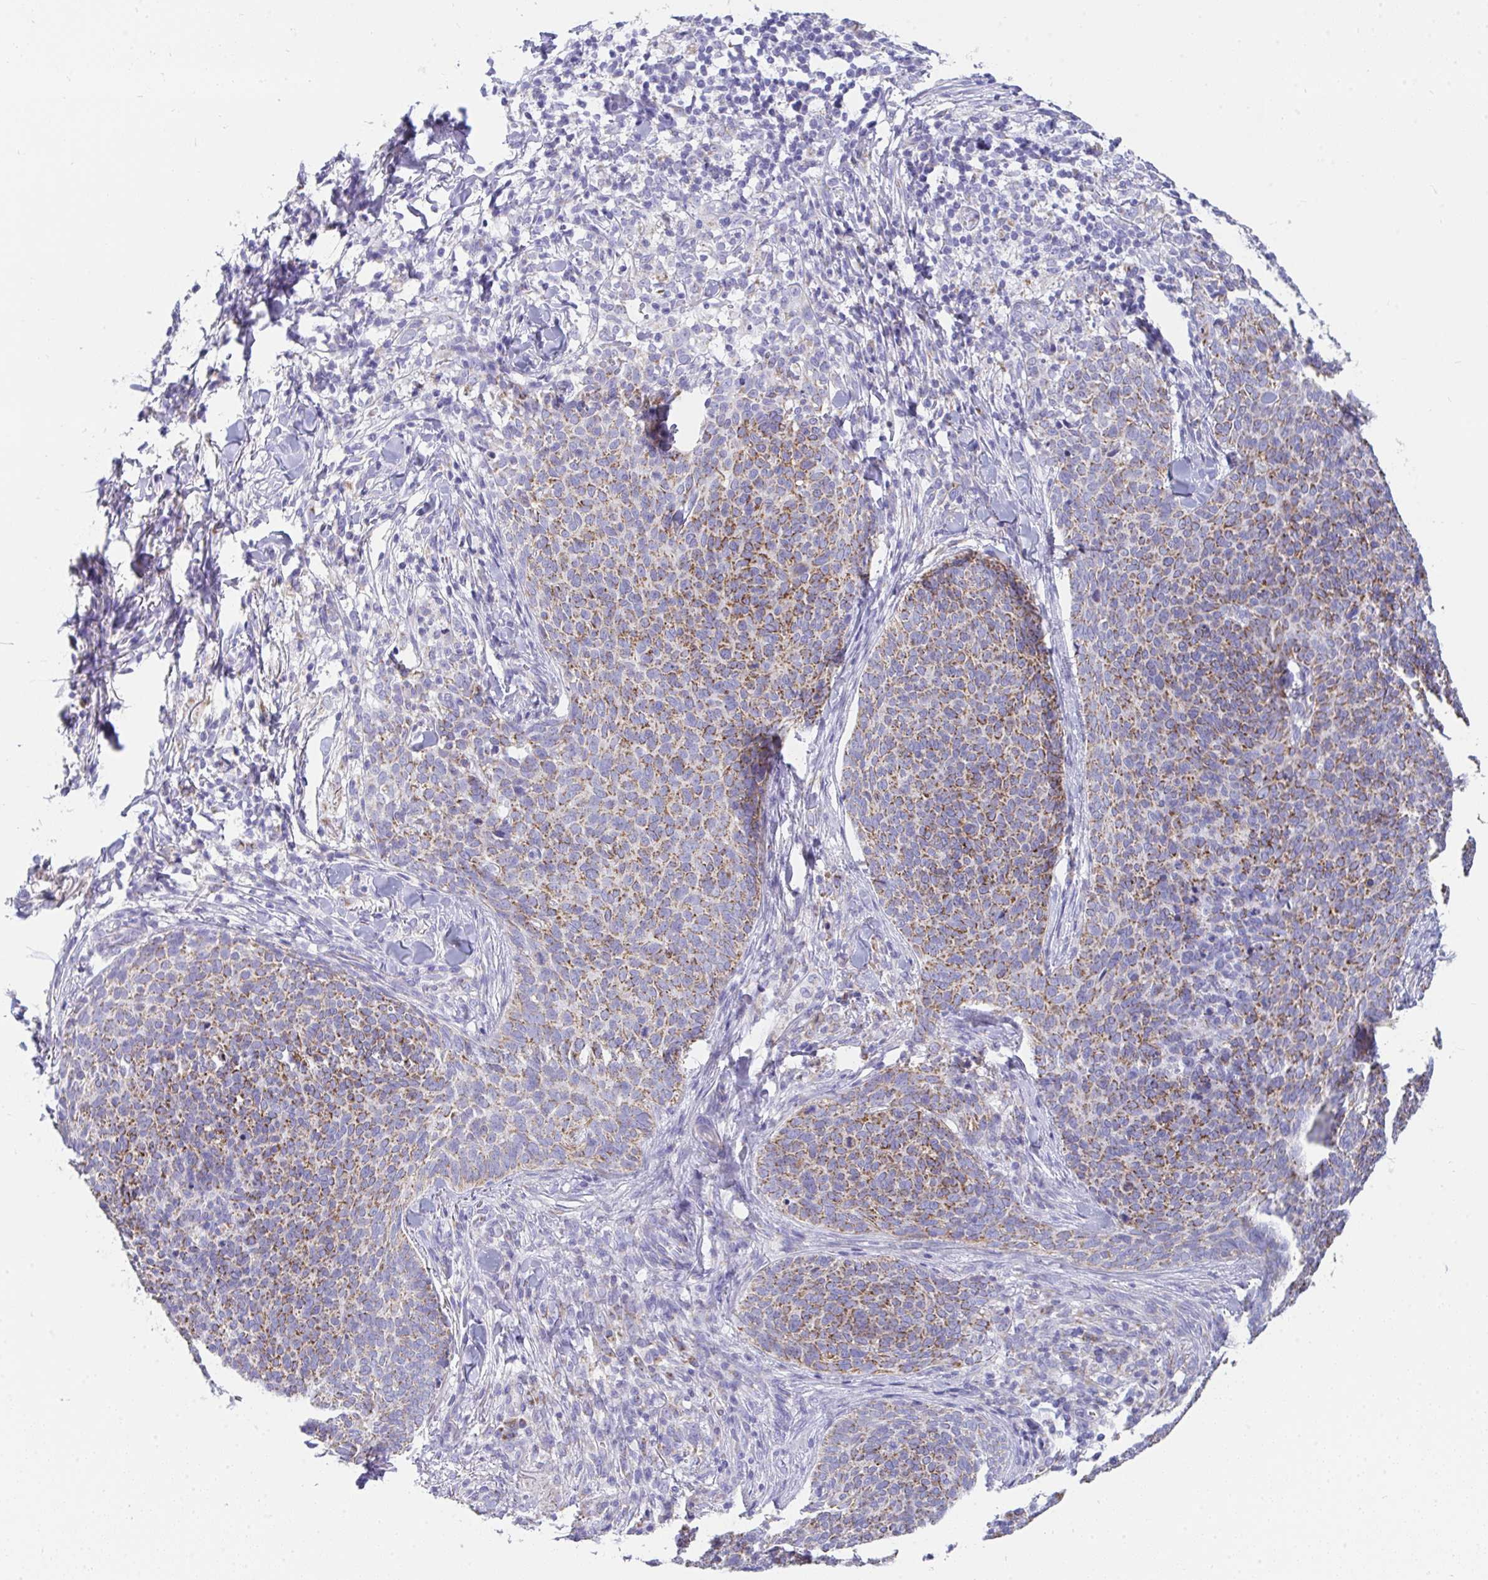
{"staining": {"intensity": "moderate", "quantity": ">75%", "location": "cytoplasmic/membranous"}, "tissue": "skin cancer", "cell_type": "Tumor cells", "image_type": "cancer", "snomed": [{"axis": "morphology", "description": "Basal cell carcinoma"}, {"axis": "topography", "description": "Skin"}, {"axis": "topography", "description": "Skin of face"}], "caption": "Basal cell carcinoma (skin) stained with a brown dye exhibits moderate cytoplasmic/membranous positive positivity in approximately >75% of tumor cells.", "gene": "AIFM1", "patient": {"sex": "male", "age": 56}}